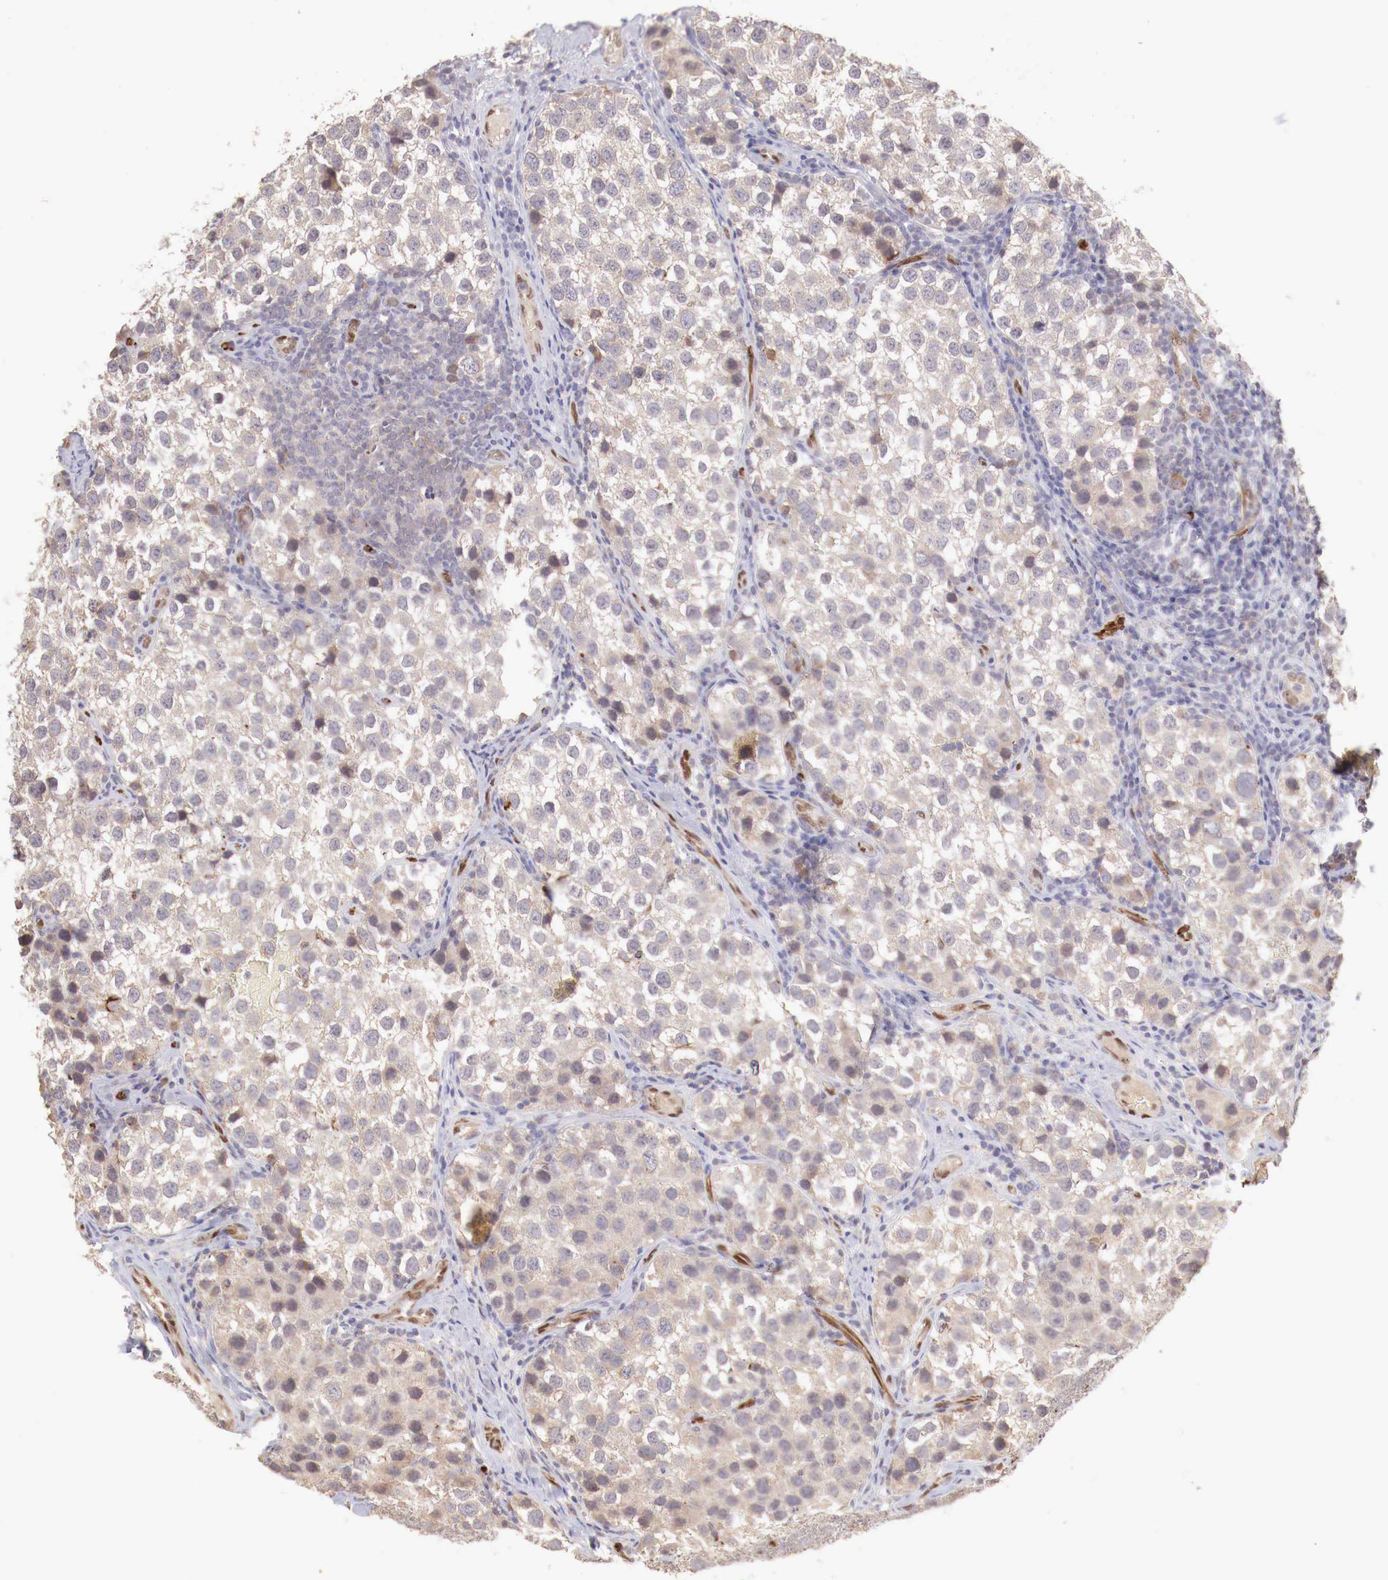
{"staining": {"intensity": "negative", "quantity": "none", "location": "none"}, "tissue": "testis cancer", "cell_type": "Tumor cells", "image_type": "cancer", "snomed": [{"axis": "morphology", "description": "Seminoma, NOS"}, {"axis": "topography", "description": "Testis"}], "caption": "Protein analysis of testis cancer (seminoma) displays no significant staining in tumor cells. (Stains: DAB (3,3'-diaminobenzidine) immunohistochemistry with hematoxylin counter stain, Microscopy: brightfield microscopy at high magnification).", "gene": "WT1", "patient": {"sex": "male", "age": 39}}